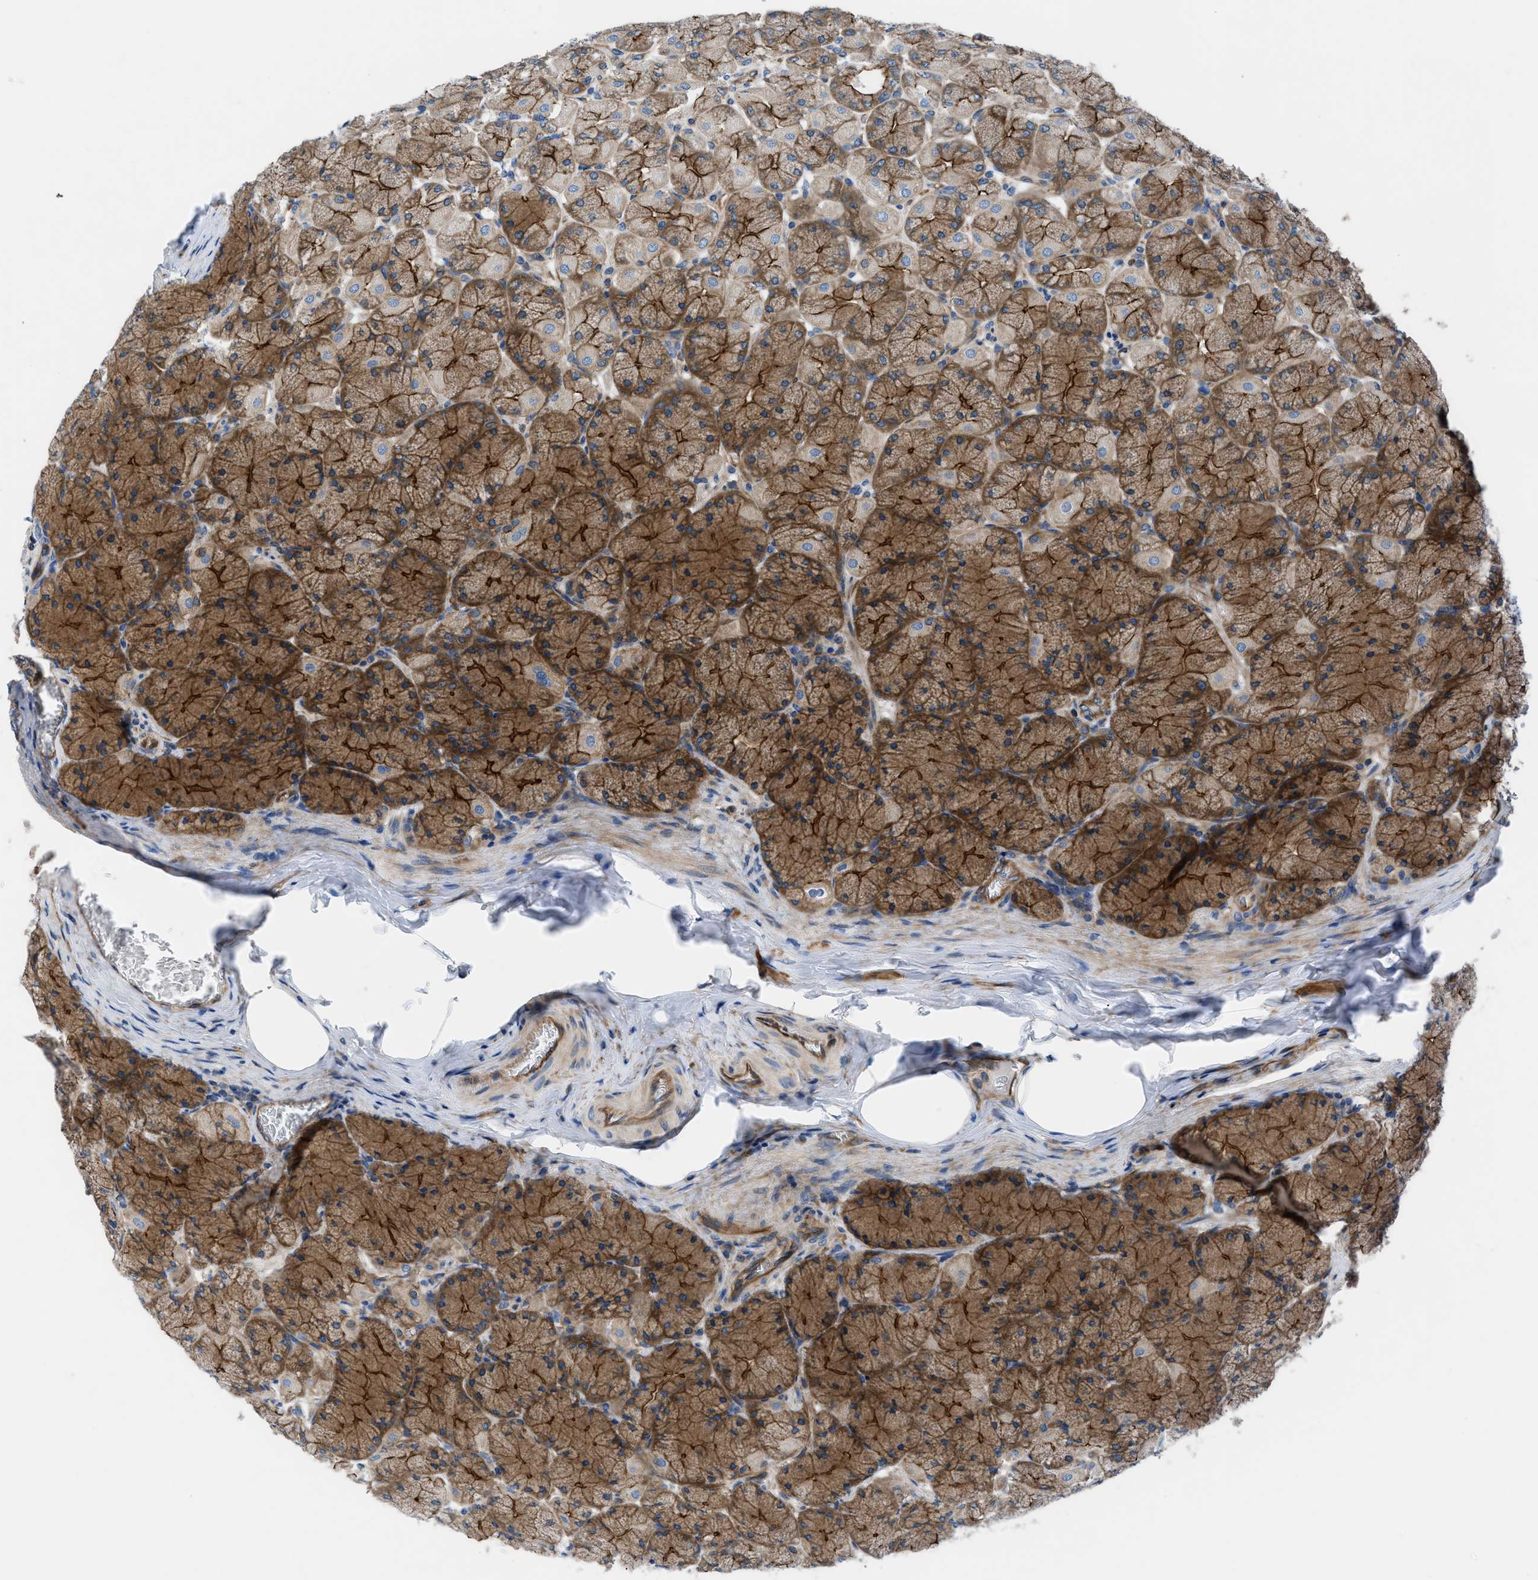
{"staining": {"intensity": "strong", "quantity": ">75%", "location": "cytoplasmic/membranous"}, "tissue": "stomach", "cell_type": "Glandular cells", "image_type": "normal", "snomed": [{"axis": "morphology", "description": "Normal tissue, NOS"}, {"axis": "topography", "description": "Stomach, upper"}], "caption": "Protein positivity by immunohistochemistry displays strong cytoplasmic/membranous positivity in approximately >75% of glandular cells in unremarkable stomach. (Stains: DAB (3,3'-diaminobenzidine) in brown, nuclei in blue, Microscopy: brightfield microscopy at high magnification).", "gene": "TRIP4", "patient": {"sex": "female", "age": 56}}